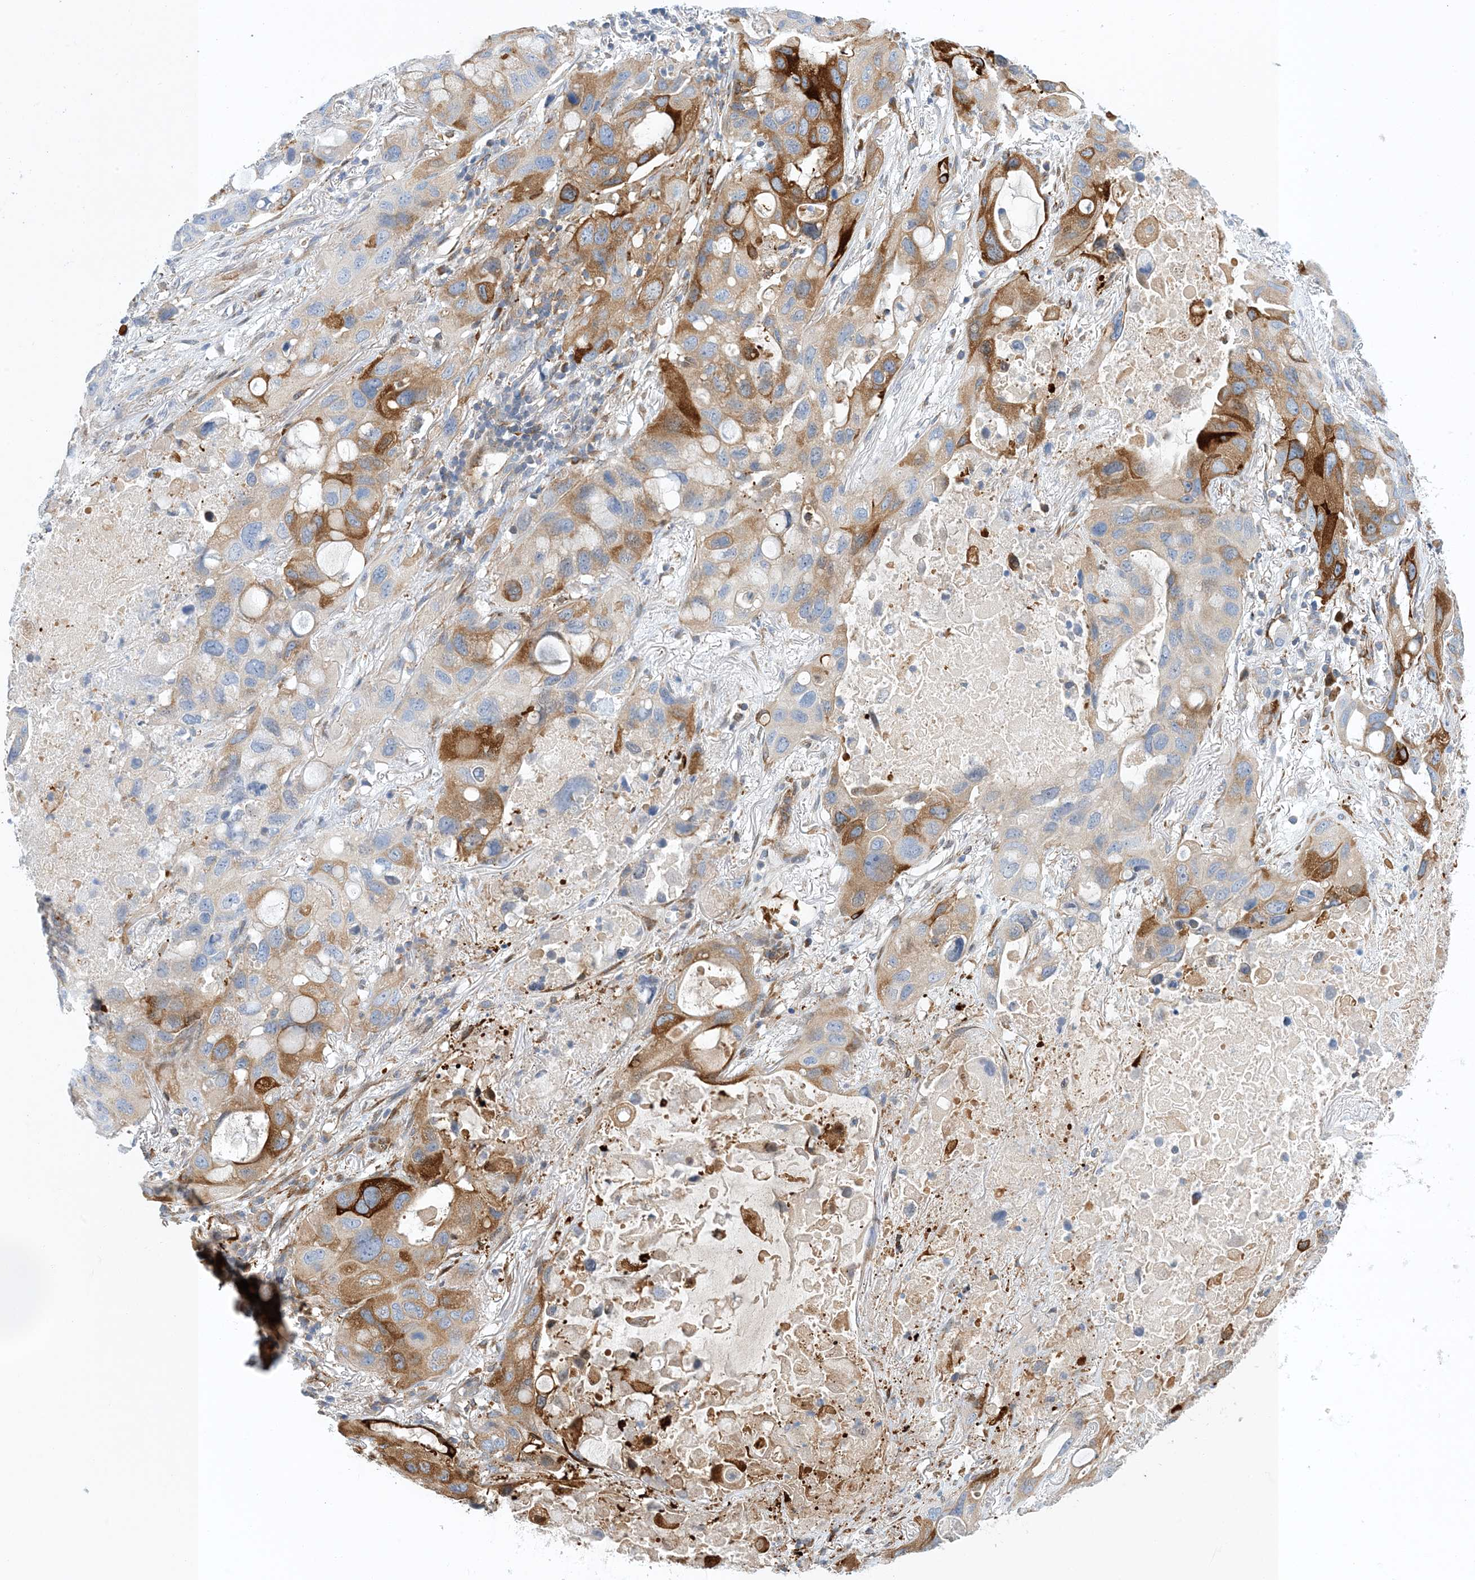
{"staining": {"intensity": "moderate", "quantity": "25%-75%", "location": "cytoplasmic/membranous"}, "tissue": "lung cancer", "cell_type": "Tumor cells", "image_type": "cancer", "snomed": [{"axis": "morphology", "description": "Squamous cell carcinoma, NOS"}, {"axis": "topography", "description": "Lung"}], "caption": "This image shows immunohistochemistry (IHC) staining of lung squamous cell carcinoma, with medium moderate cytoplasmic/membranous expression in approximately 25%-75% of tumor cells.", "gene": "PCDHA2", "patient": {"sex": "female", "age": 73}}